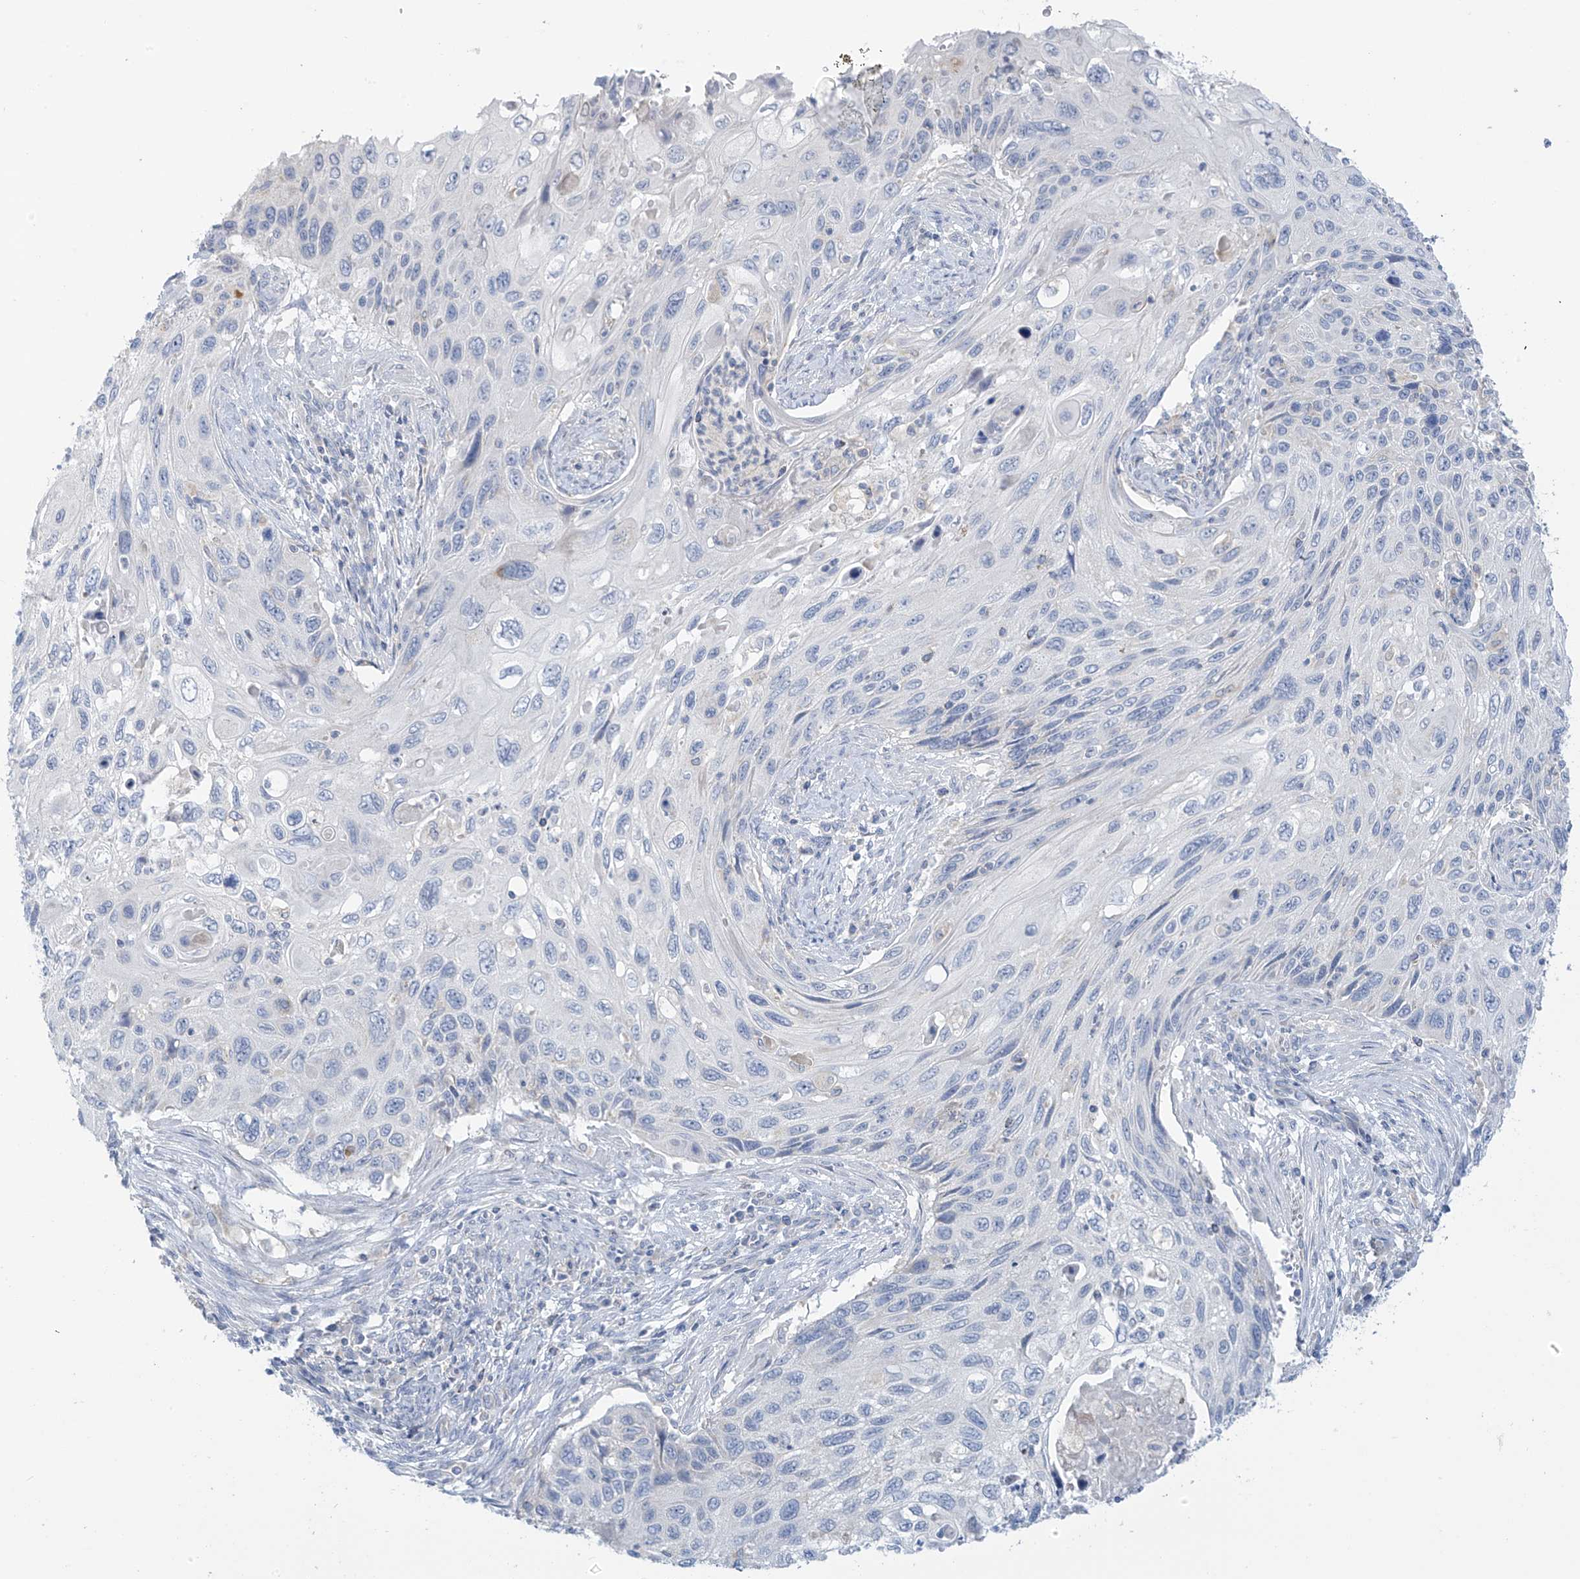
{"staining": {"intensity": "negative", "quantity": "none", "location": "none"}, "tissue": "cervical cancer", "cell_type": "Tumor cells", "image_type": "cancer", "snomed": [{"axis": "morphology", "description": "Squamous cell carcinoma, NOS"}, {"axis": "topography", "description": "Cervix"}], "caption": "This is an immunohistochemistry histopathology image of cervical cancer. There is no positivity in tumor cells.", "gene": "SLC6A12", "patient": {"sex": "female", "age": 70}}